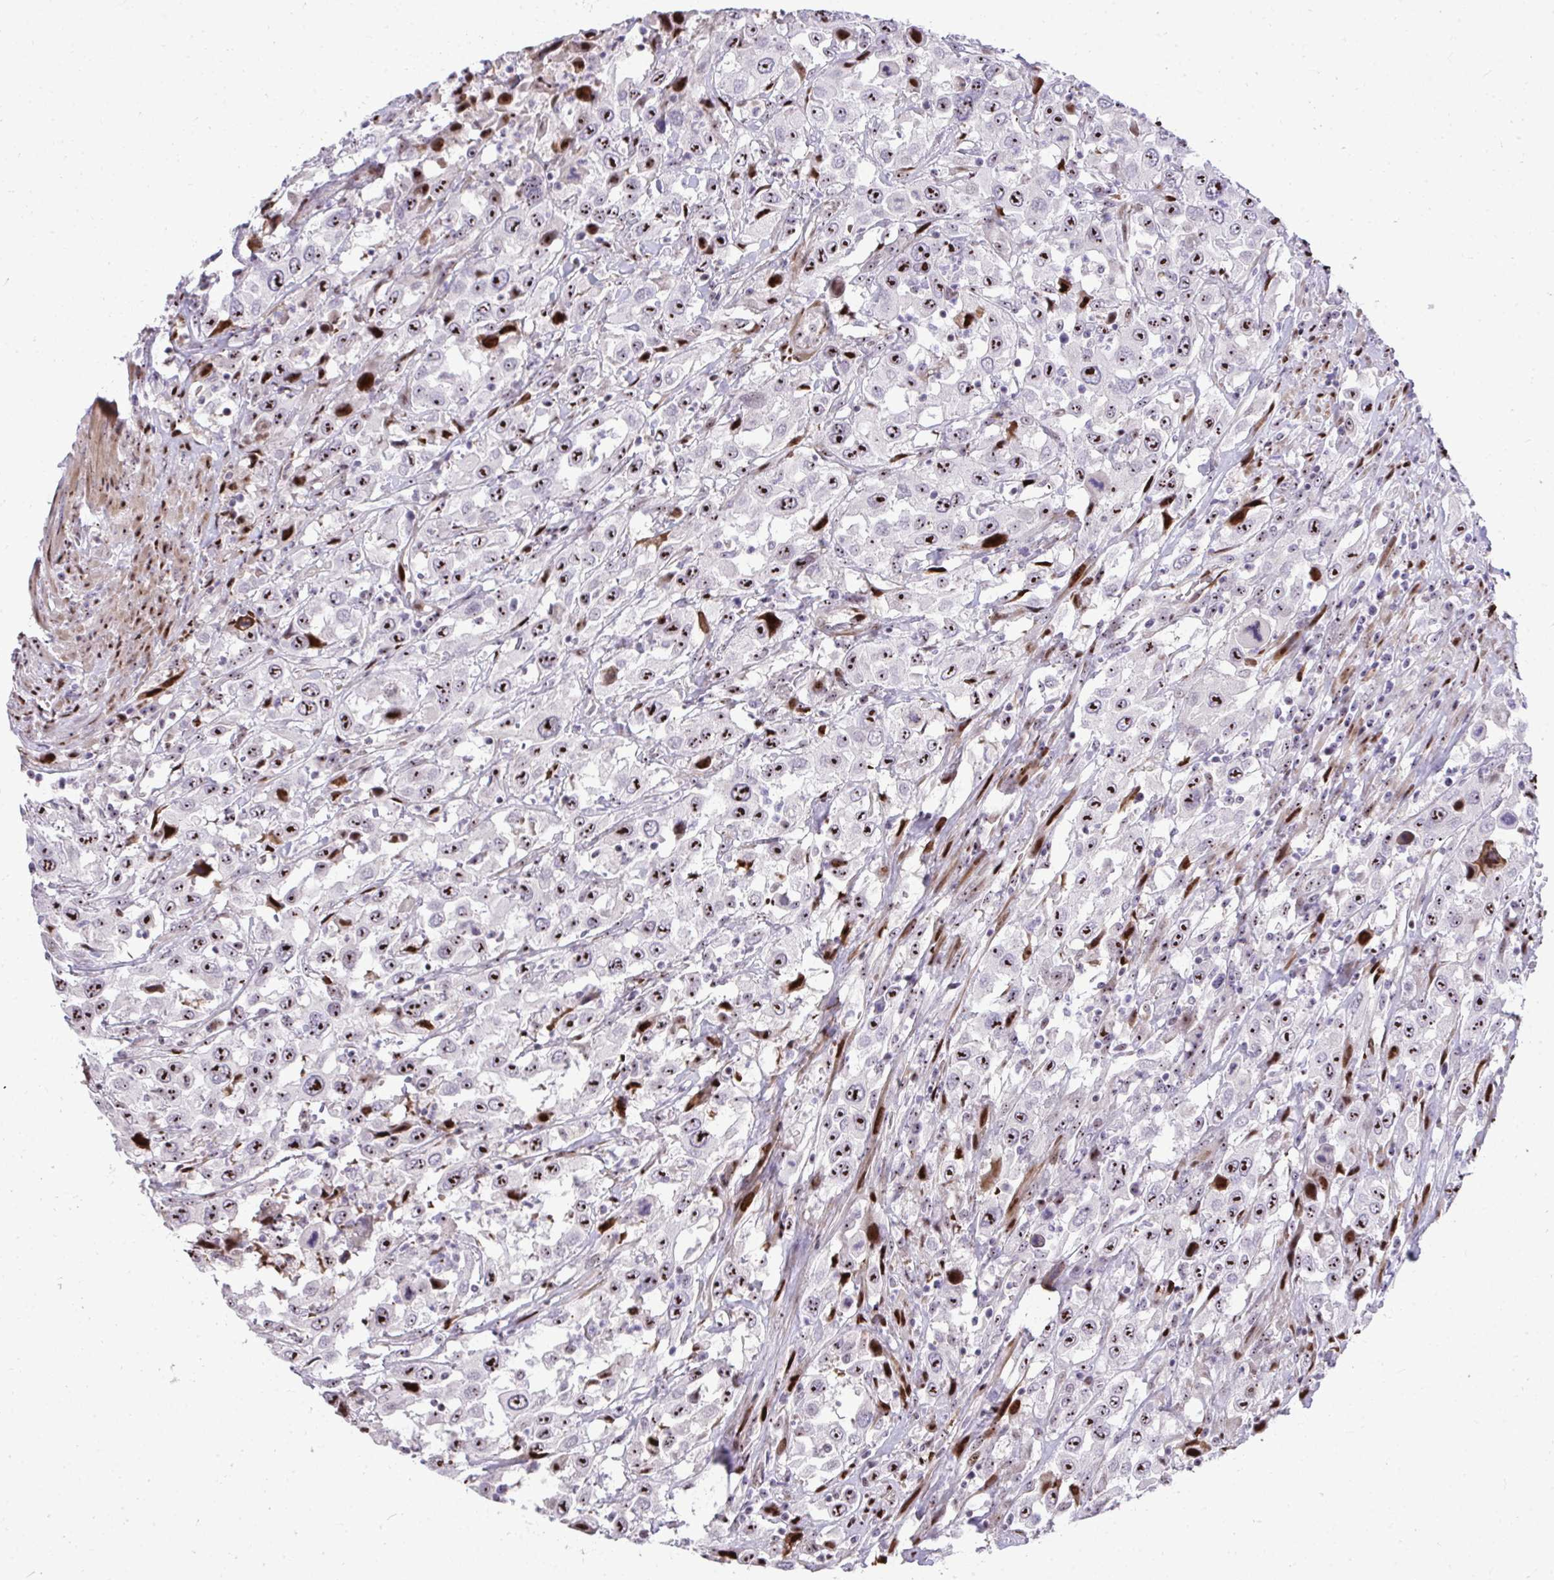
{"staining": {"intensity": "strong", "quantity": ">75%", "location": "nuclear"}, "tissue": "urothelial cancer", "cell_type": "Tumor cells", "image_type": "cancer", "snomed": [{"axis": "morphology", "description": "Urothelial carcinoma, High grade"}, {"axis": "topography", "description": "Urinary bladder"}], "caption": "IHC micrograph of human high-grade urothelial carcinoma stained for a protein (brown), which shows high levels of strong nuclear staining in about >75% of tumor cells.", "gene": "DLX4", "patient": {"sex": "male", "age": 61}}